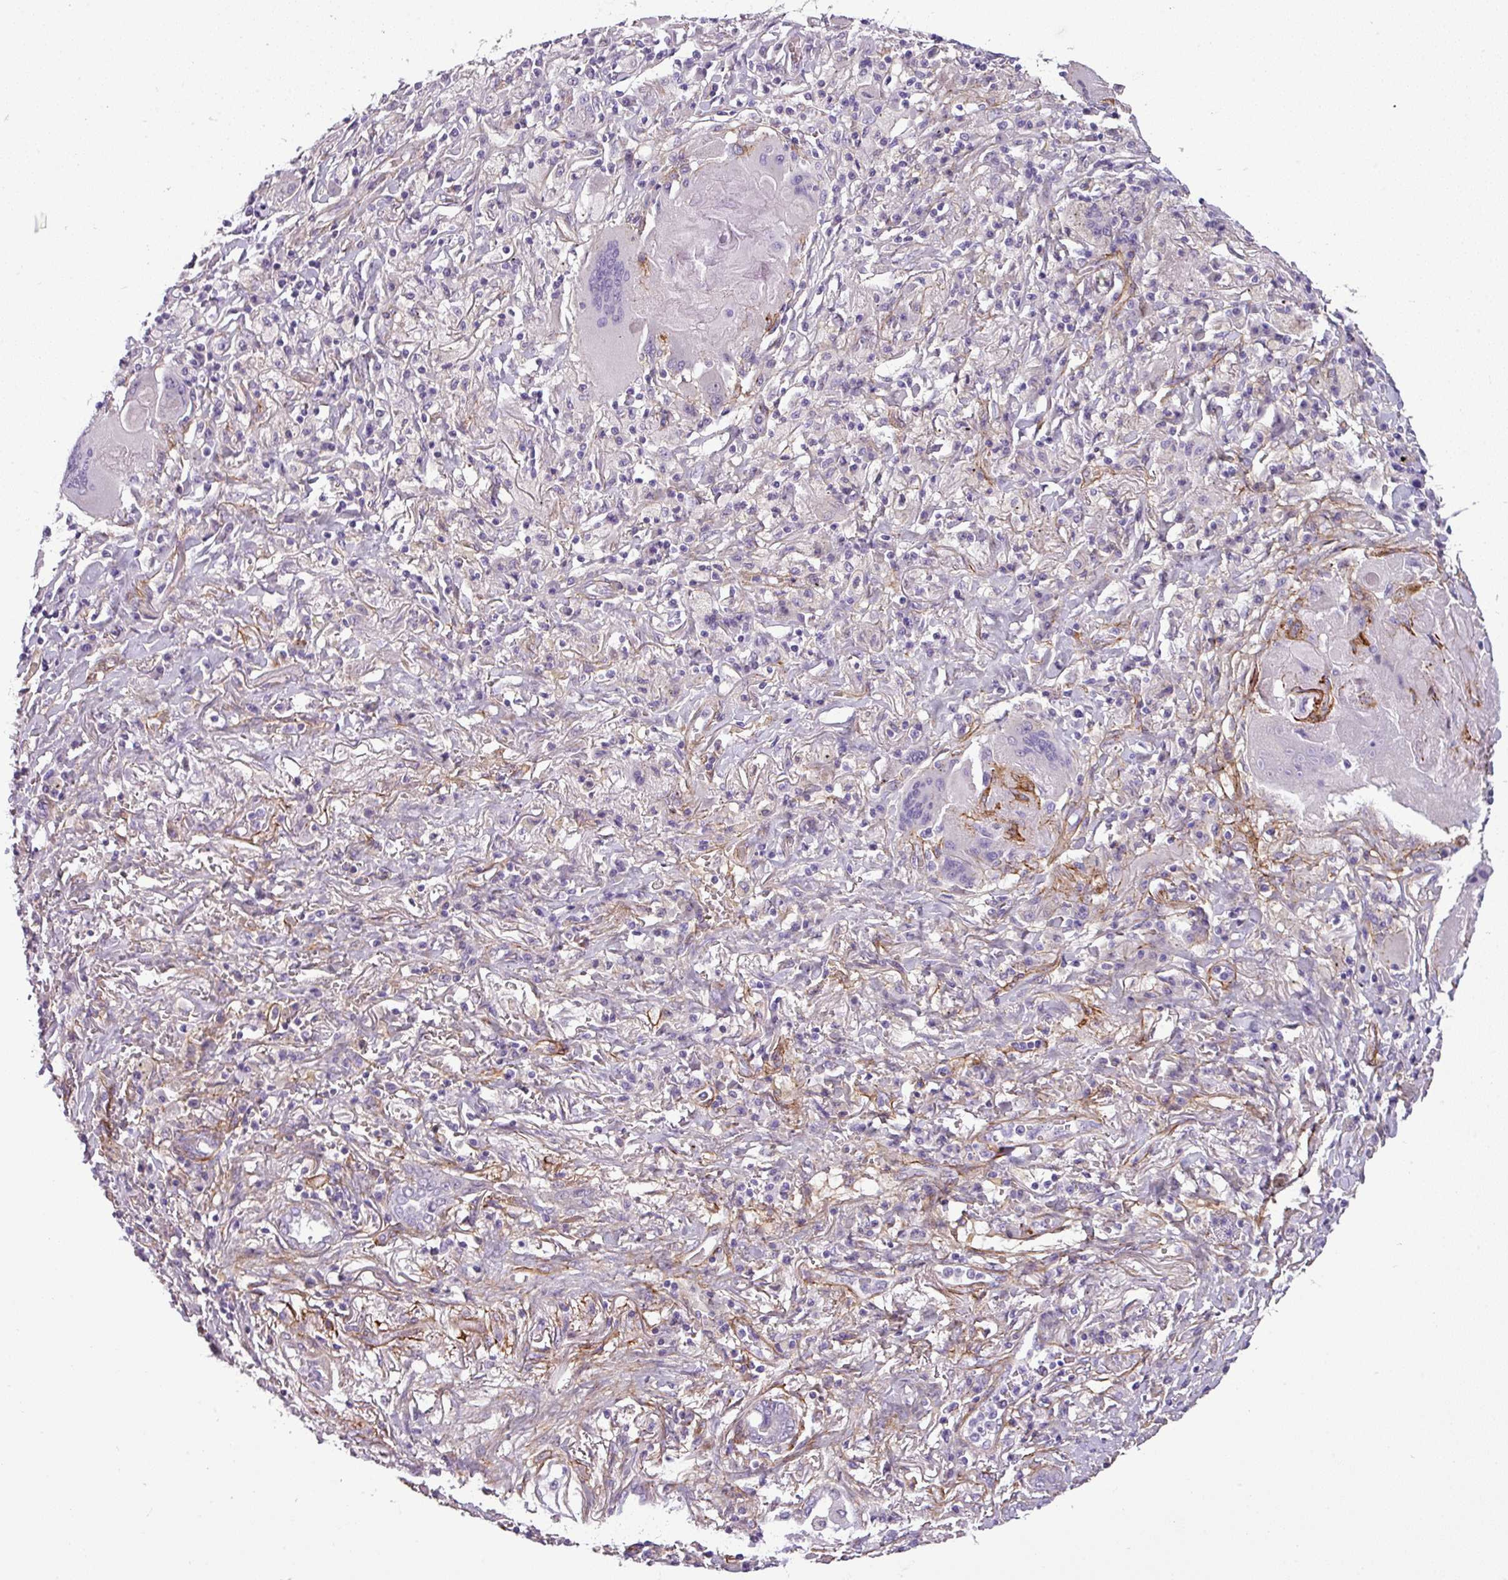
{"staining": {"intensity": "negative", "quantity": "none", "location": "none"}, "tissue": "lung cancer", "cell_type": "Tumor cells", "image_type": "cancer", "snomed": [{"axis": "morphology", "description": "Squamous cell carcinoma, NOS"}, {"axis": "topography", "description": "Lung"}], "caption": "The immunohistochemistry (IHC) image has no significant positivity in tumor cells of lung squamous cell carcinoma tissue.", "gene": "PARD6G", "patient": {"sex": "male", "age": 61}}